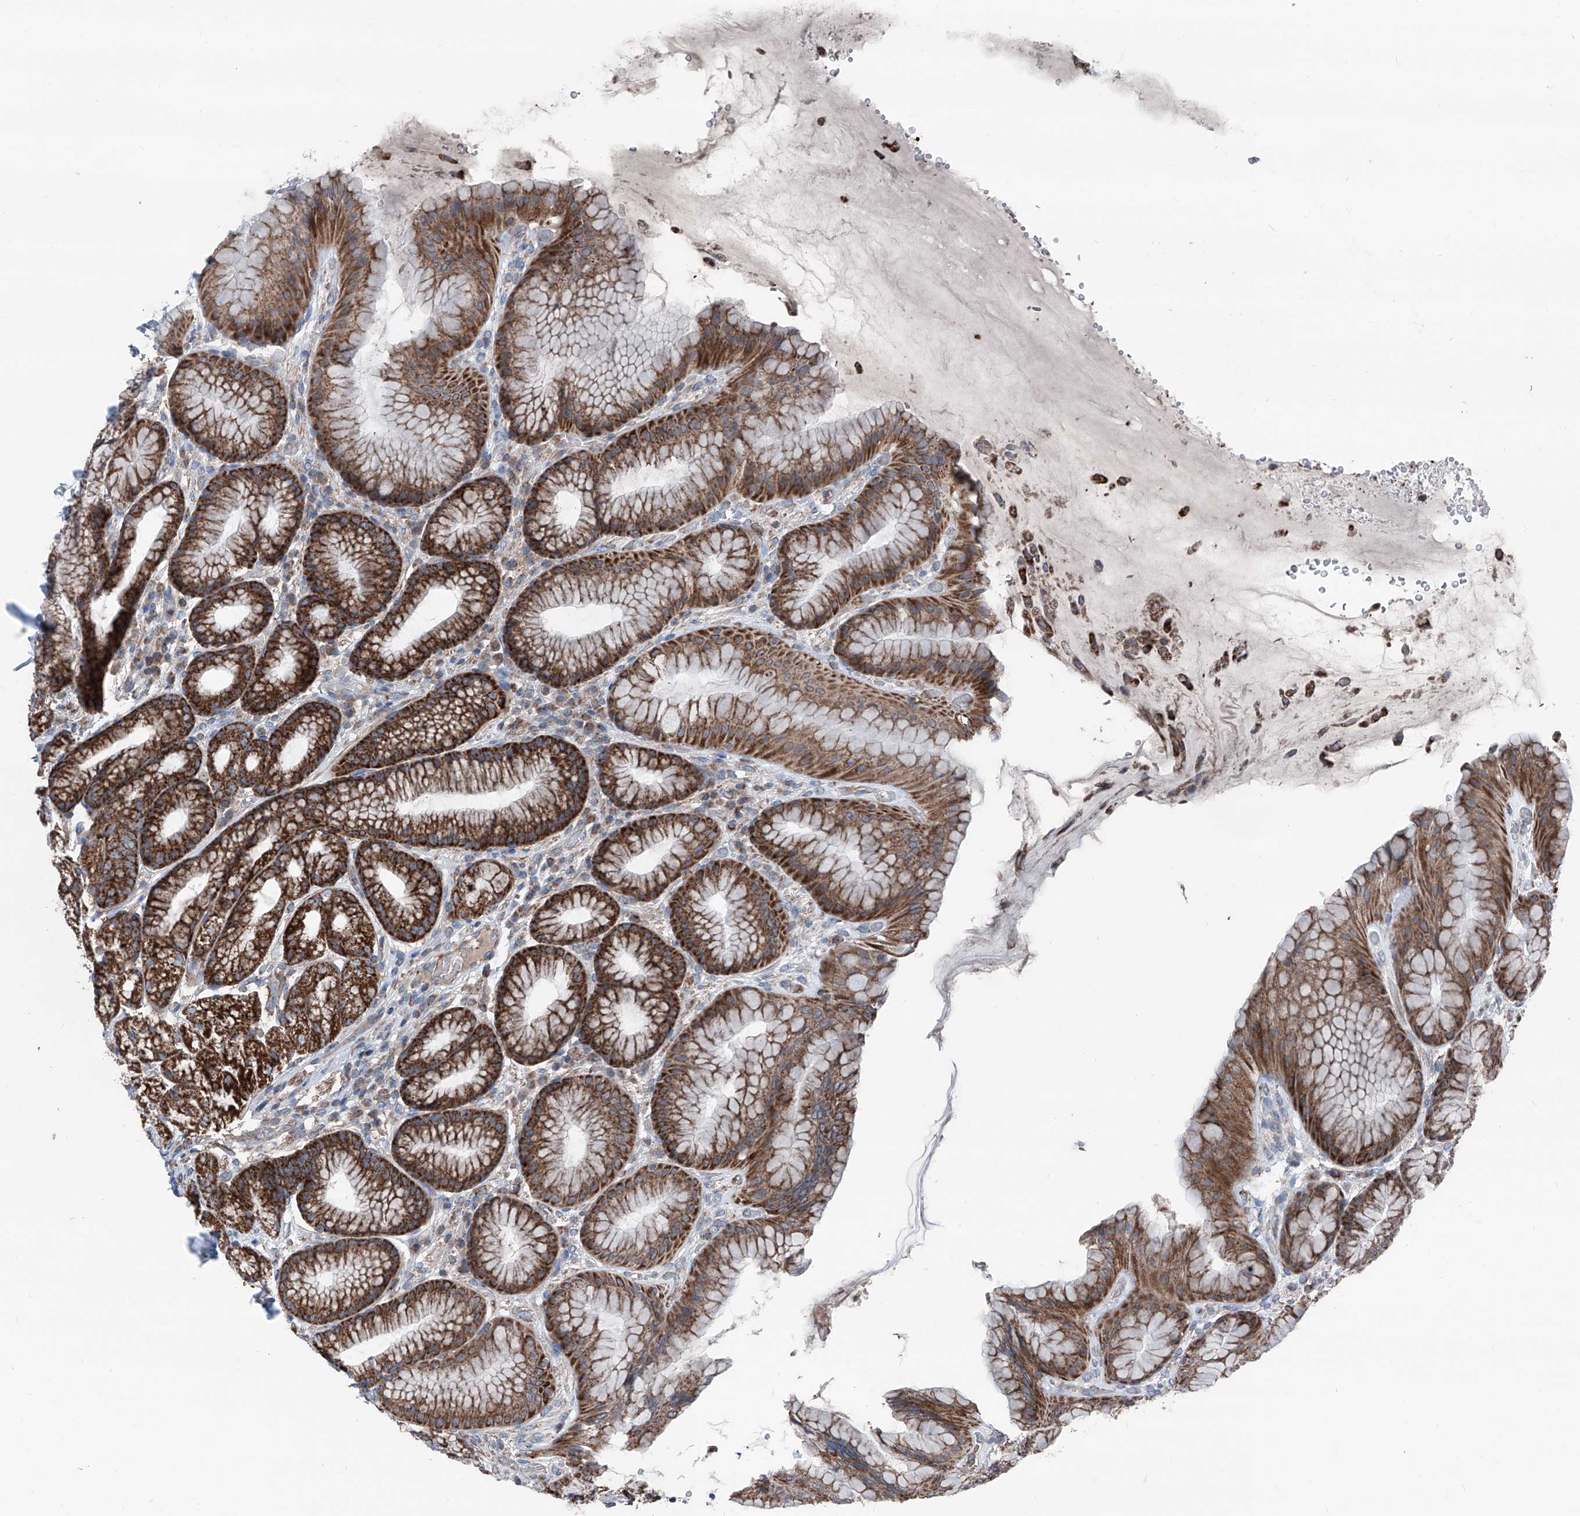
{"staining": {"intensity": "strong", "quantity": ">75%", "location": "cytoplasmic/membranous"}, "tissue": "stomach", "cell_type": "Glandular cells", "image_type": "normal", "snomed": [{"axis": "morphology", "description": "Normal tissue, NOS"}, {"axis": "topography", "description": "Stomach"}], "caption": "Protein expression analysis of unremarkable stomach exhibits strong cytoplasmic/membranous expression in about >75% of glandular cells. (DAB = brown stain, brightfield microscopy at high magnification).", "gene": "GPAT3", "patient": {"sex": "male", "age": 57}}